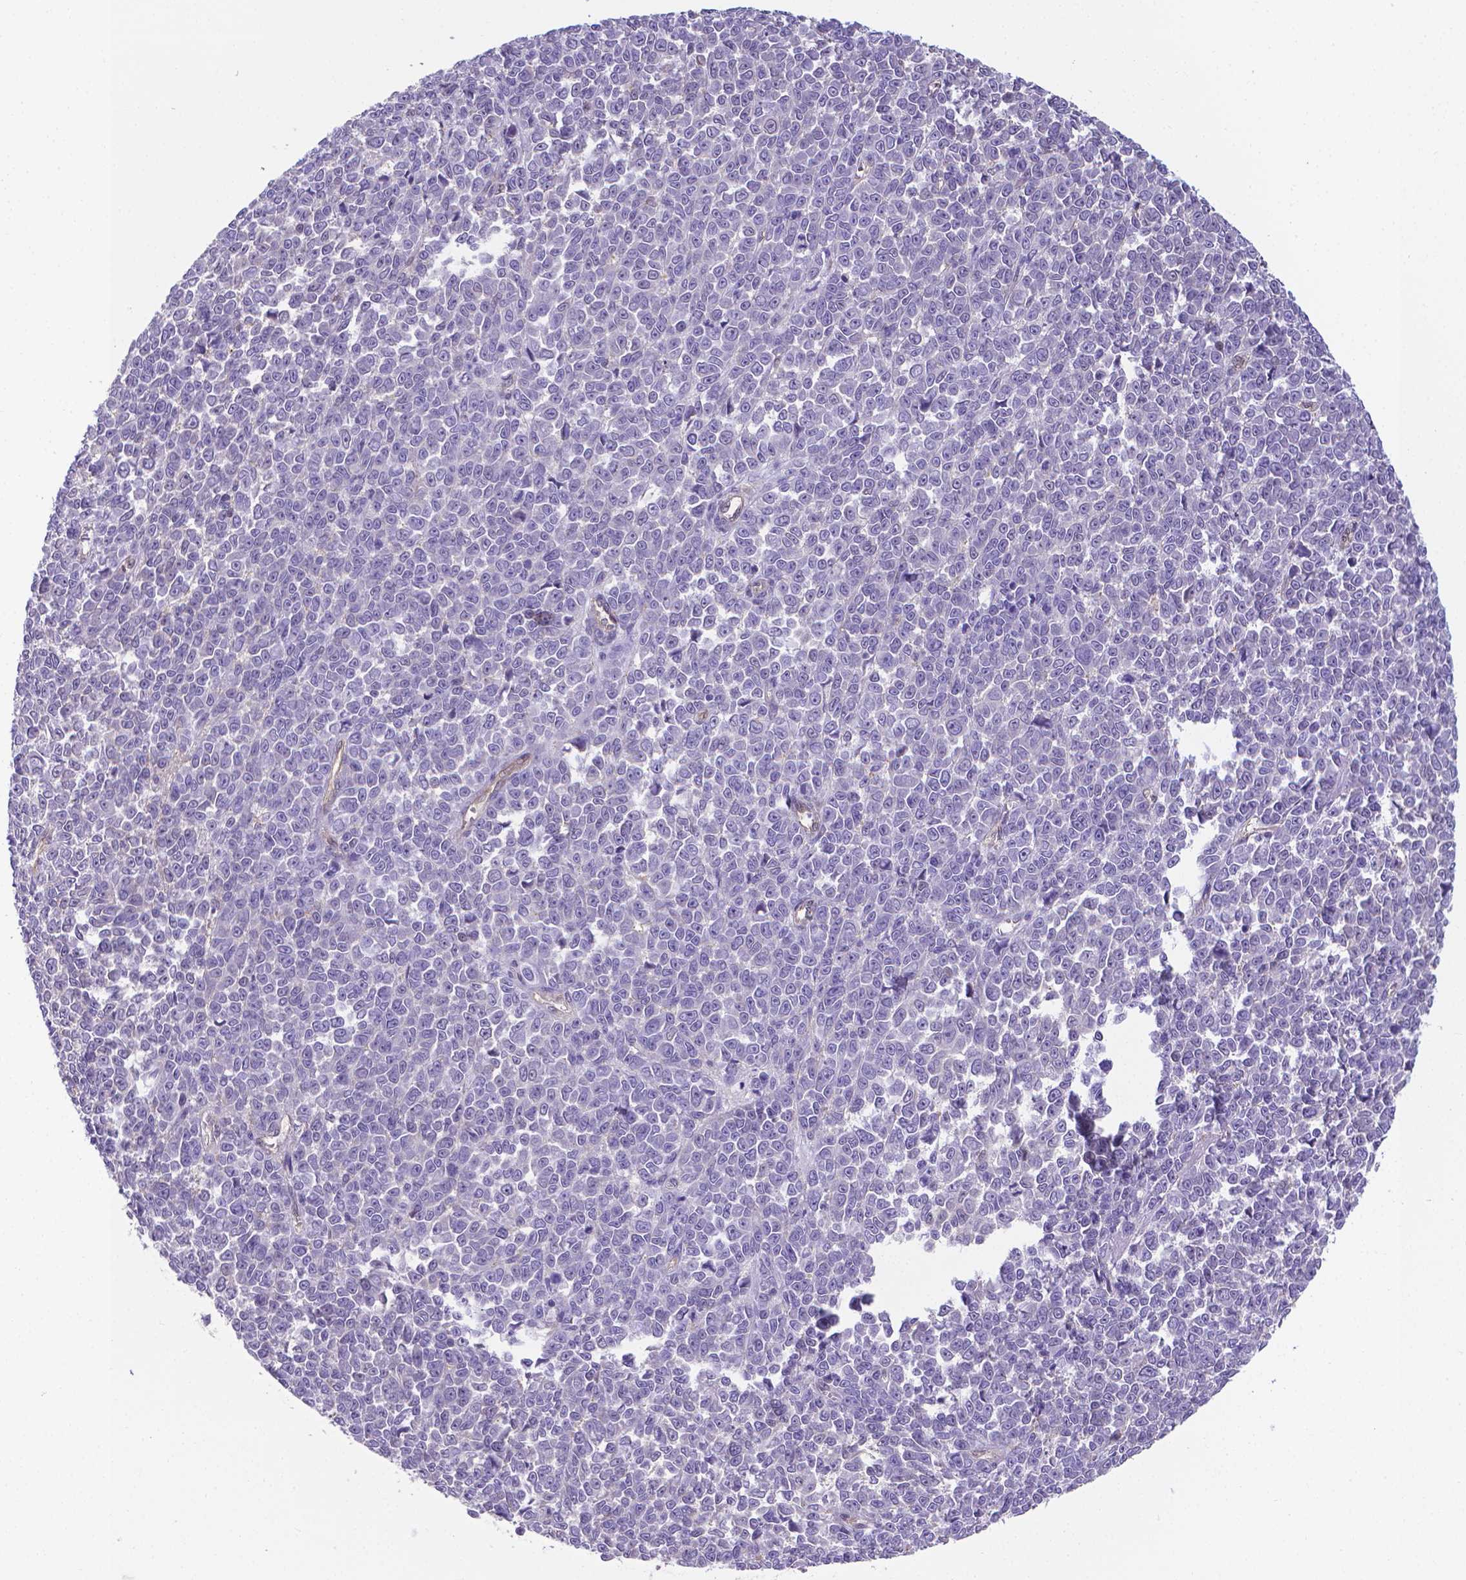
{"staining": {"intensity": "negative", "quantity": "none", "location": "none"}, "tissue": "melanoma", "cell_type": "Tumor cells", "image_type": "cancer", "snomed": [{"axis": "morphology", "description": "Malignant melanoma, NOS"}, {"axis": "topography", "description": "Skin"}], "caption": "There is no significant expression in tumor cells of melanoma. Brightfield microscopy of immunohistochemistry stained with DAB (3,3'-diaminobenzidine) (brown) and hematoxylin (blue), captured at high magnification.", "gene": "CLIC4", "patient": {"sex": "female", "age": 95}}